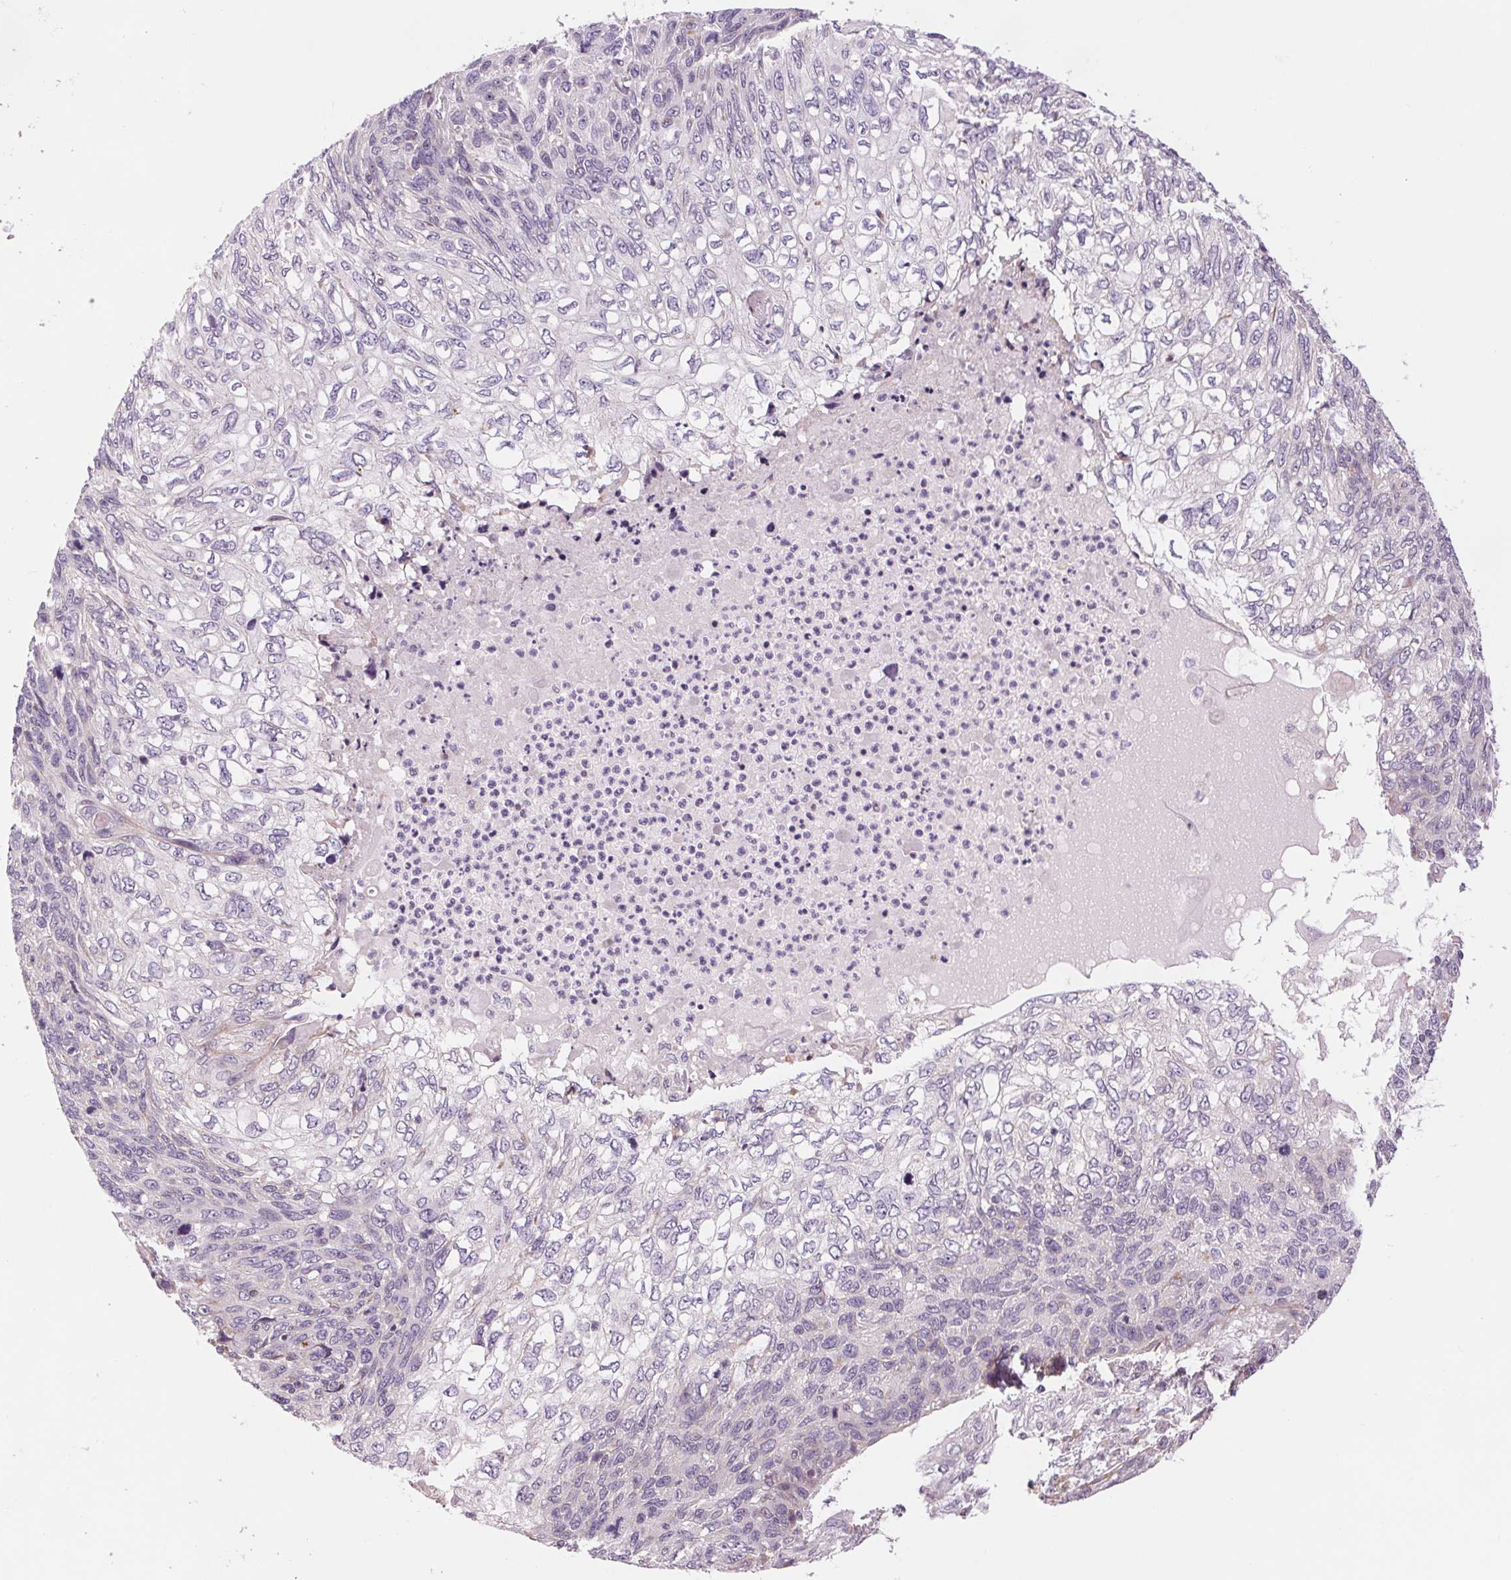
{"staining": {"intensity": "negative", "quantity": "none", "location": "none"}, "tissue": "skin cancer", "cell_type": "Tumor cells", "image_type": "cancer", "snomed": [{"axis": "morphology", "description": "Squamous cell carcinoma, NOS"}, {"axis": "topography", "description": "Skin"}], "caption": "Micrograph shows no protein staining in tumor cells of squamous cell carcinoma (skin) tissue.", "gene": "SAMD5", "patient": {"sex": "male", "age": 92}}